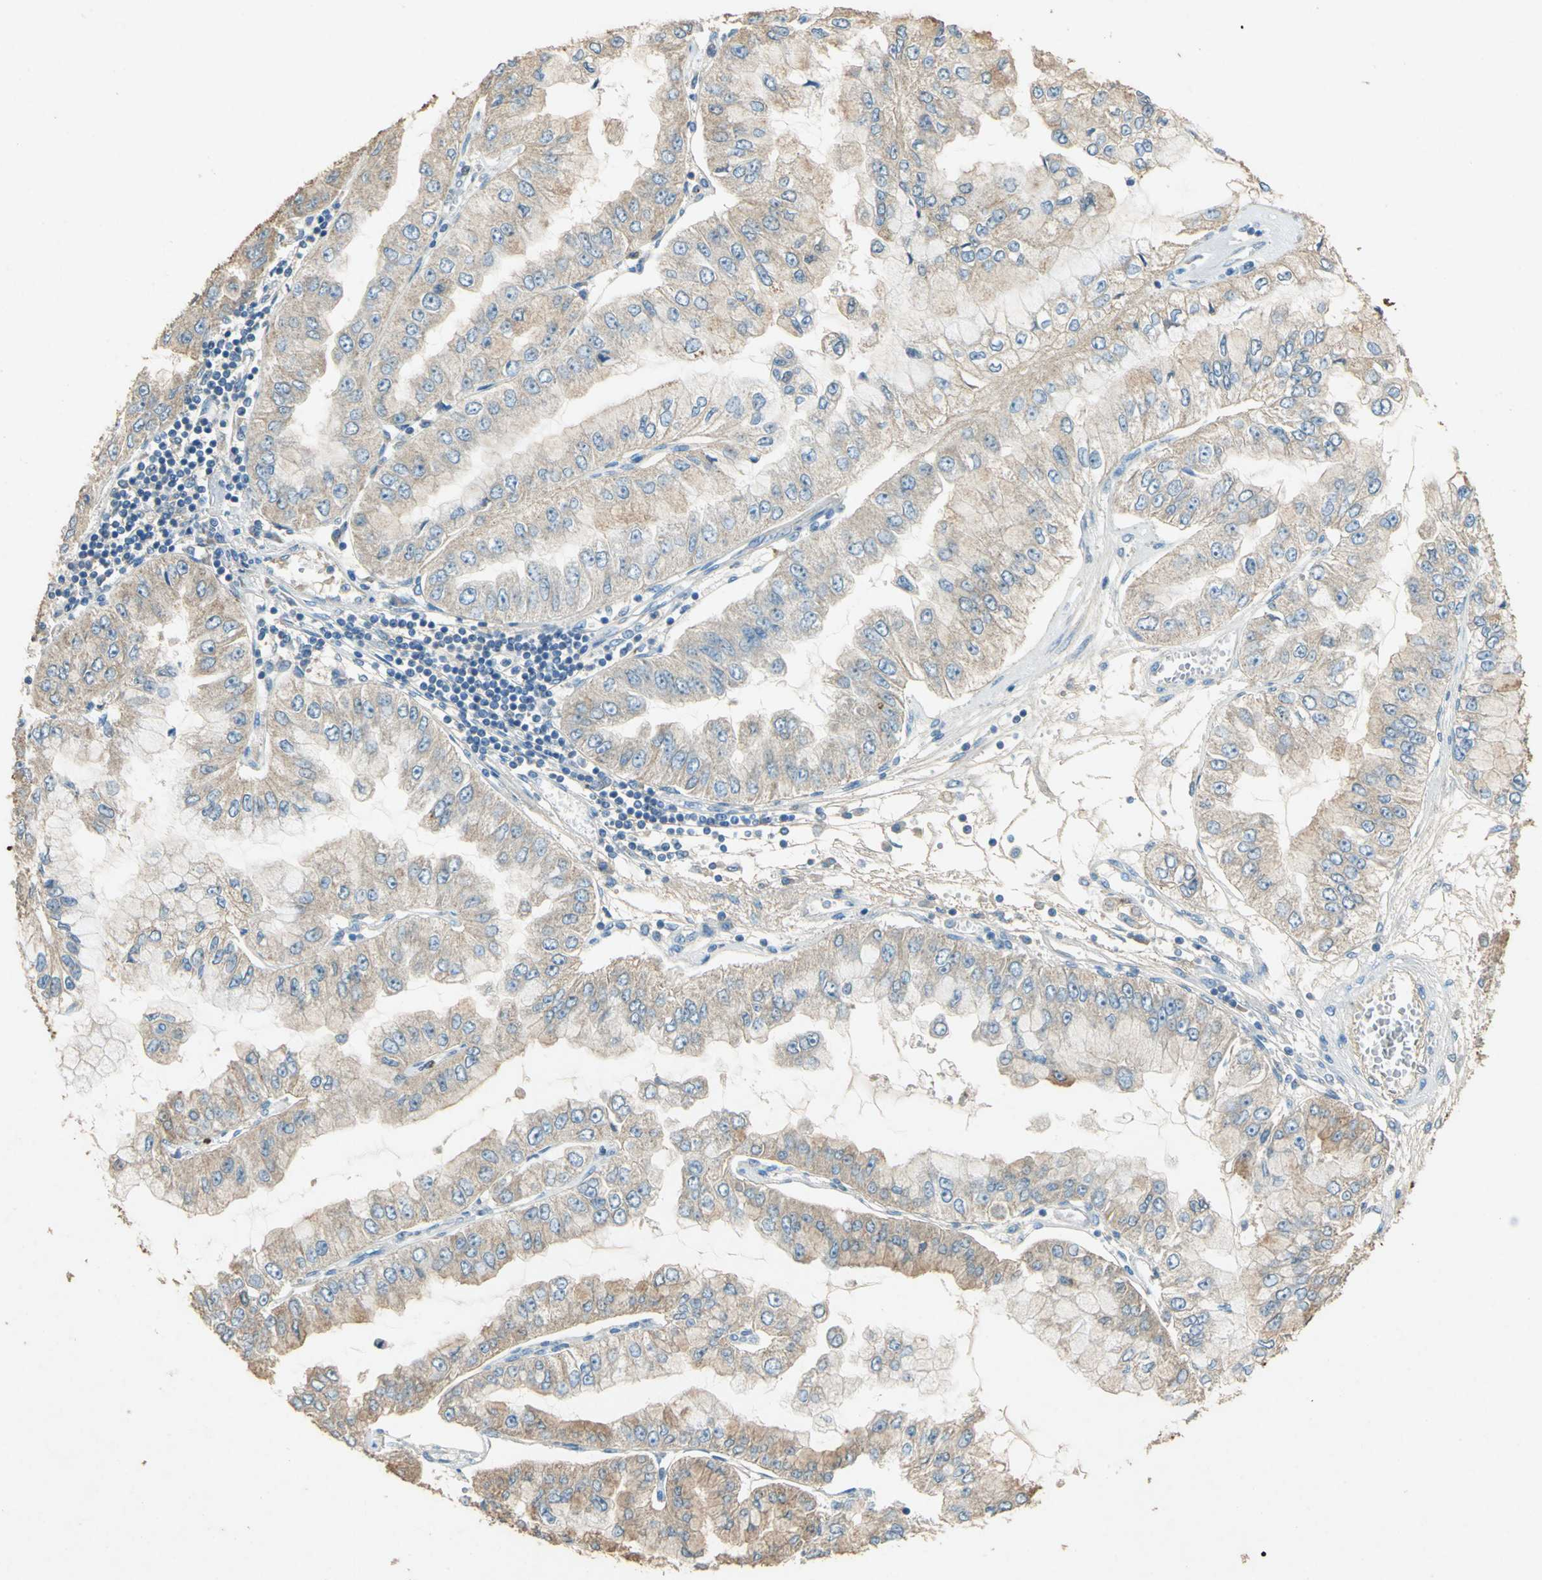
{"staining": {"intensity": "weak", "quantity": ">75%", "location": "cytoplasmic/membranous"}, "tissue": "liver cancer", "cell_type": "Tumor cells", "image_type": "cancer", "snomed": [{"axis": "morphology", "description": "Cholangiocarcinoma"}, {"axis": "topography", "description": "Liver"}], "caption": "Tumor cells demonstrate weak cytoplasmic/membranous expression in about >75% of cells in cholangiocarcinoma (liver).", "gene": "ADAMTS5", "patient": {"sex": "female", "age": 79}}